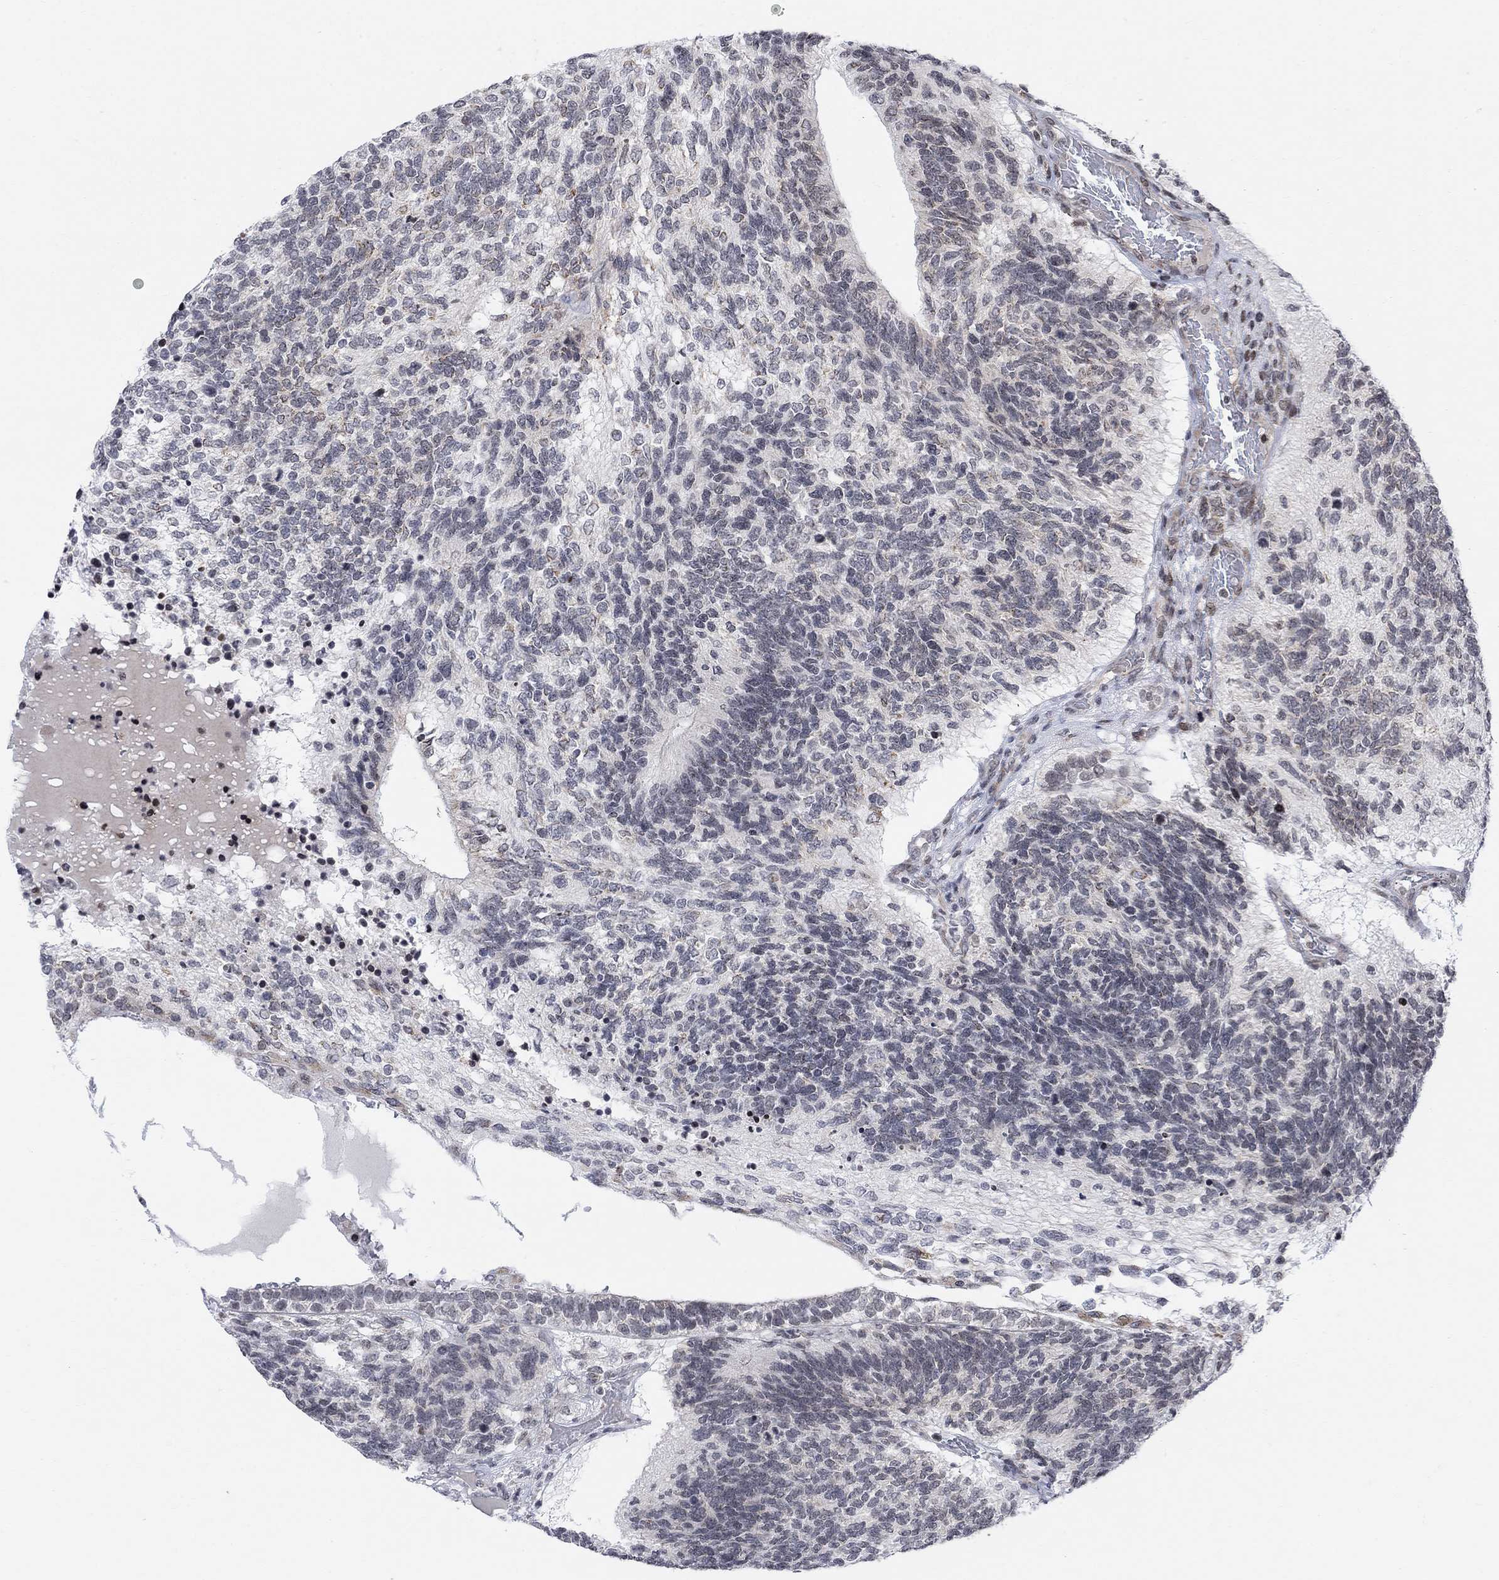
{"staining": {"intensity": "moderate", "quantity": "<25%", "location": "cytoplasmic/membranous"}, "tissue": "testis cancer", "cell_type": "Tumor cells", "image_type": "cancer", "snomed": [{"axis": "morphology", "description": "Seminoma, NOS"}, {"axis": "morphology", "description": "Carcinoma, Embryonal, NOS"}, {"axis": "topography", "description": "Testis"}], "caption": "The photomicrograph reveals staining of testis cancer (embryonal carcinoma), revealing moderate cytoplasmic/membranous protein expression (brown color) within tumor cells.", "gene": "ABHD14A", "patient": {"sex": "male", "age": 41}}